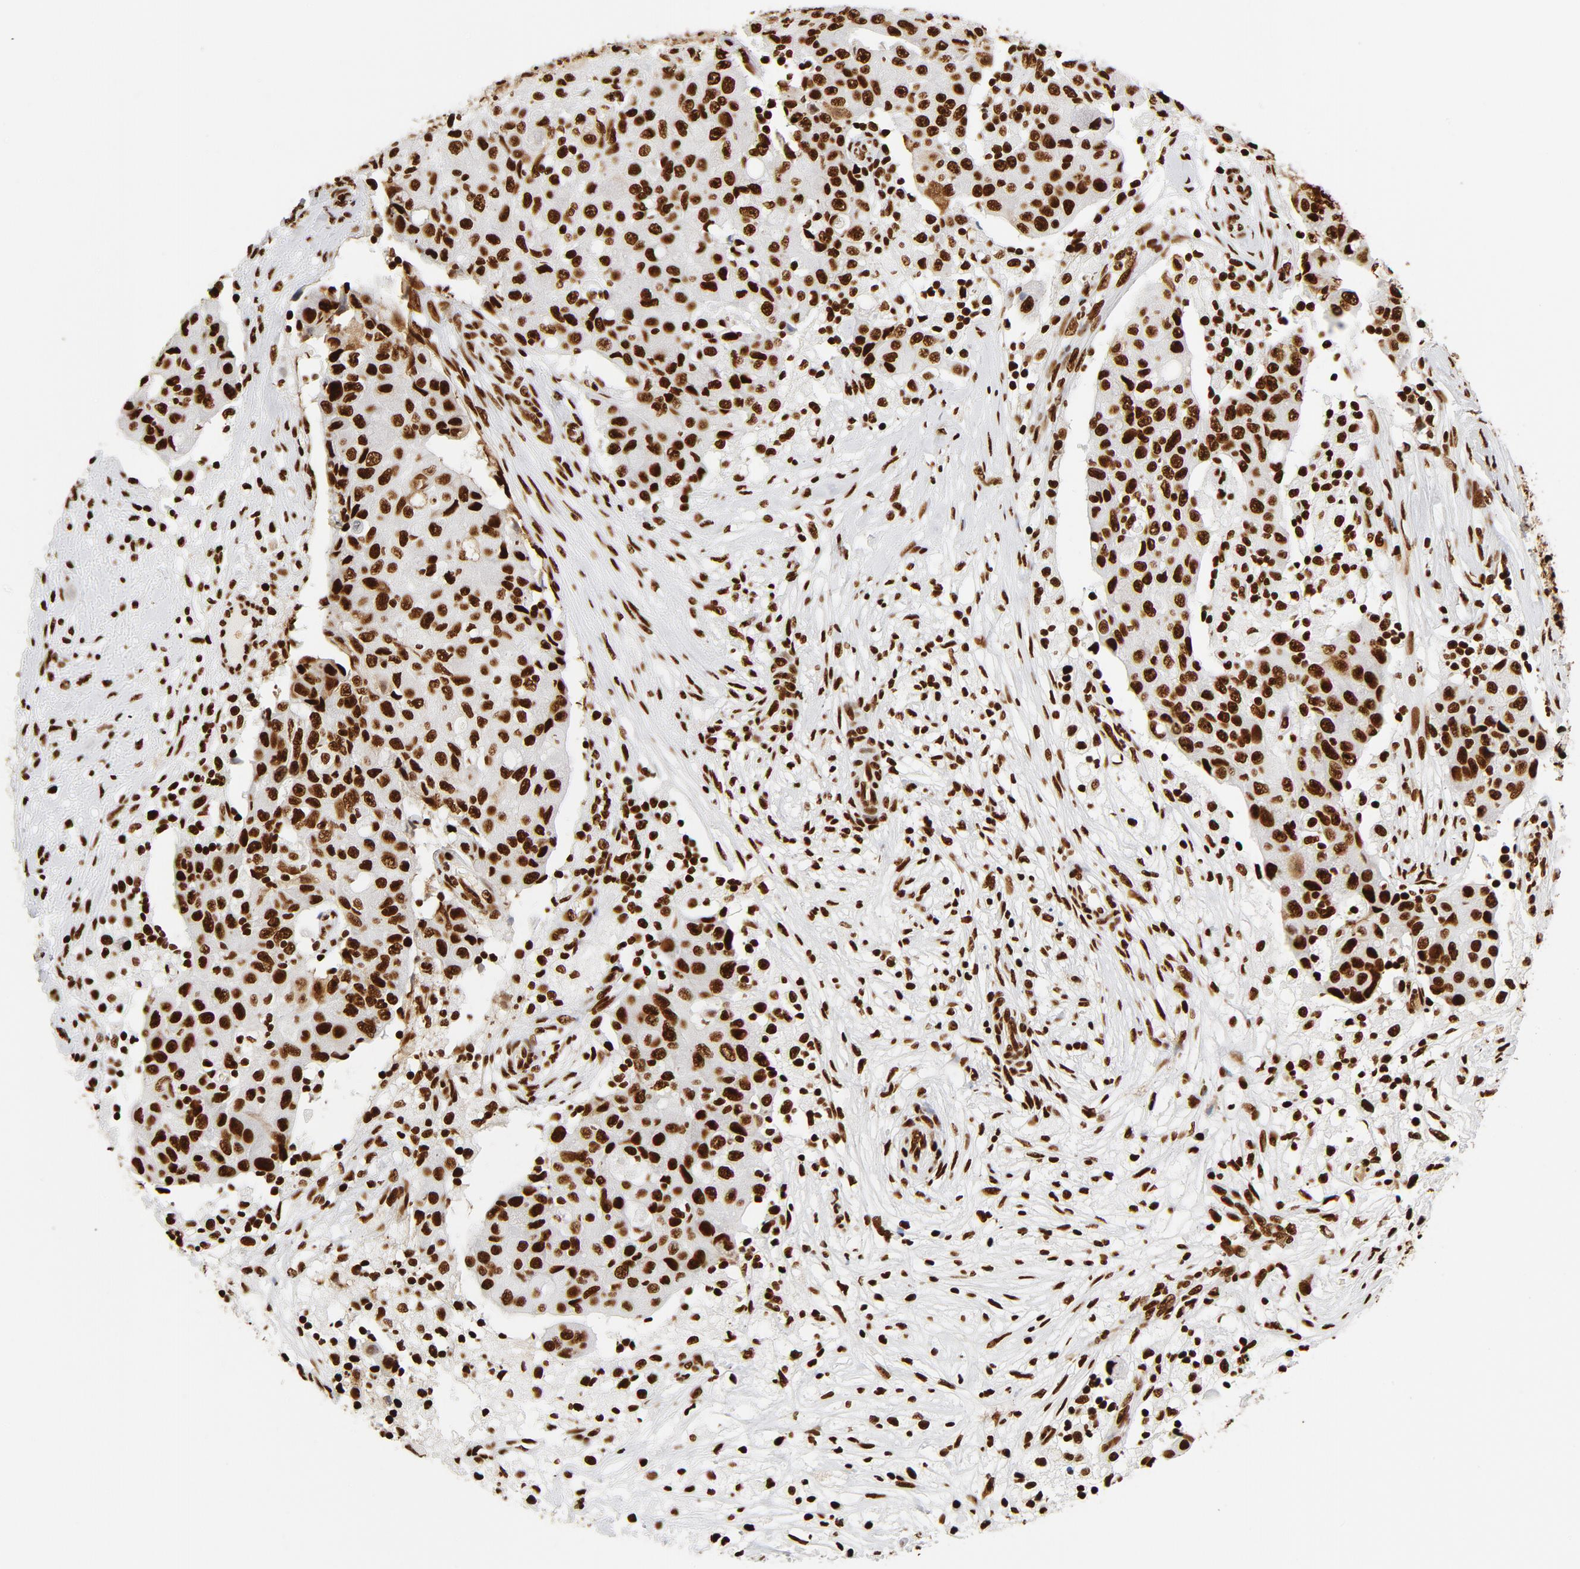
{"staining": {"intensity": "strong", "quantity": ">75%", "location": "cytoplasmic/membranous,nuclear"}, "tissue": "ovarian cancer", "cell_type": "Tumor cells", "image_type": "cancer", "snomed": [{"axis": "morphology", "description": "Carcinoma, endometroid"}, {"axis": "topography", "description": "Ovary"}], "caption": "Endometroid carcinoma (ovarian) tissue demonstrates strong cytoplasmic/membranous and nuclear positivity in approximately >75% of tumor cells", "gene": "XRCC6", "patient": {"sex": "female", "age": 42}}